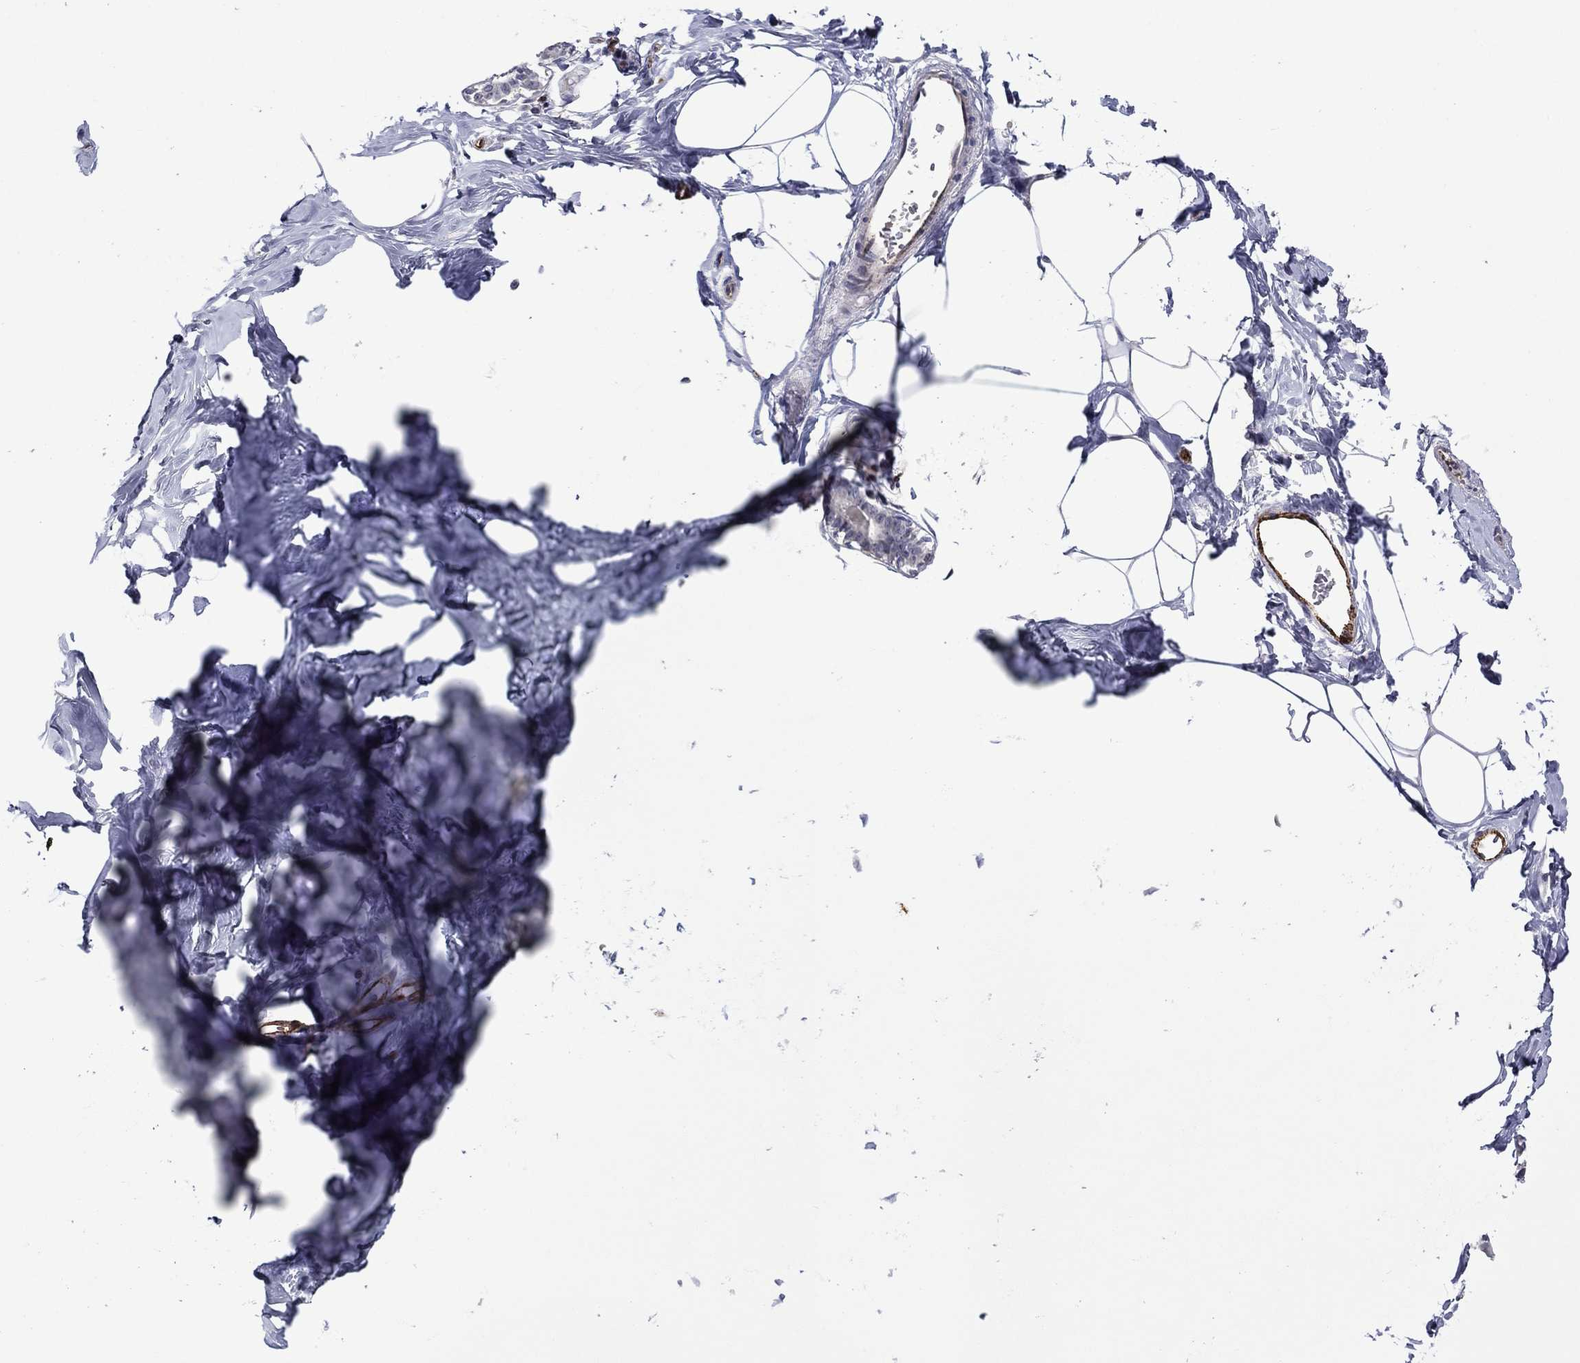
{"staining": {"intensity": "negative", "quantity": "none", "location": "none"}, "tissue": "breast", "cell_type": "Adipocytes", "image_type": "normal", "snomed": [{"axis": "morphology", "description": "Normal tissue, NOS"}, {"axis": "morphology", "description": "Lobular carcinoma, in situ"}, {"axis": "topography", "description": "Breast"}], "caption": "High magnification brightfield microscopy of benign breast stained with DAB (3,3'-diaminobenzidine) (brown) and counterstained with hematoxylin (blue): adipocytes show no significant positivity. (IHC, brightfield microscopy, high magnification).", "gene": "SLITRK1", "patient": {"sex": "female", "age": 35}}